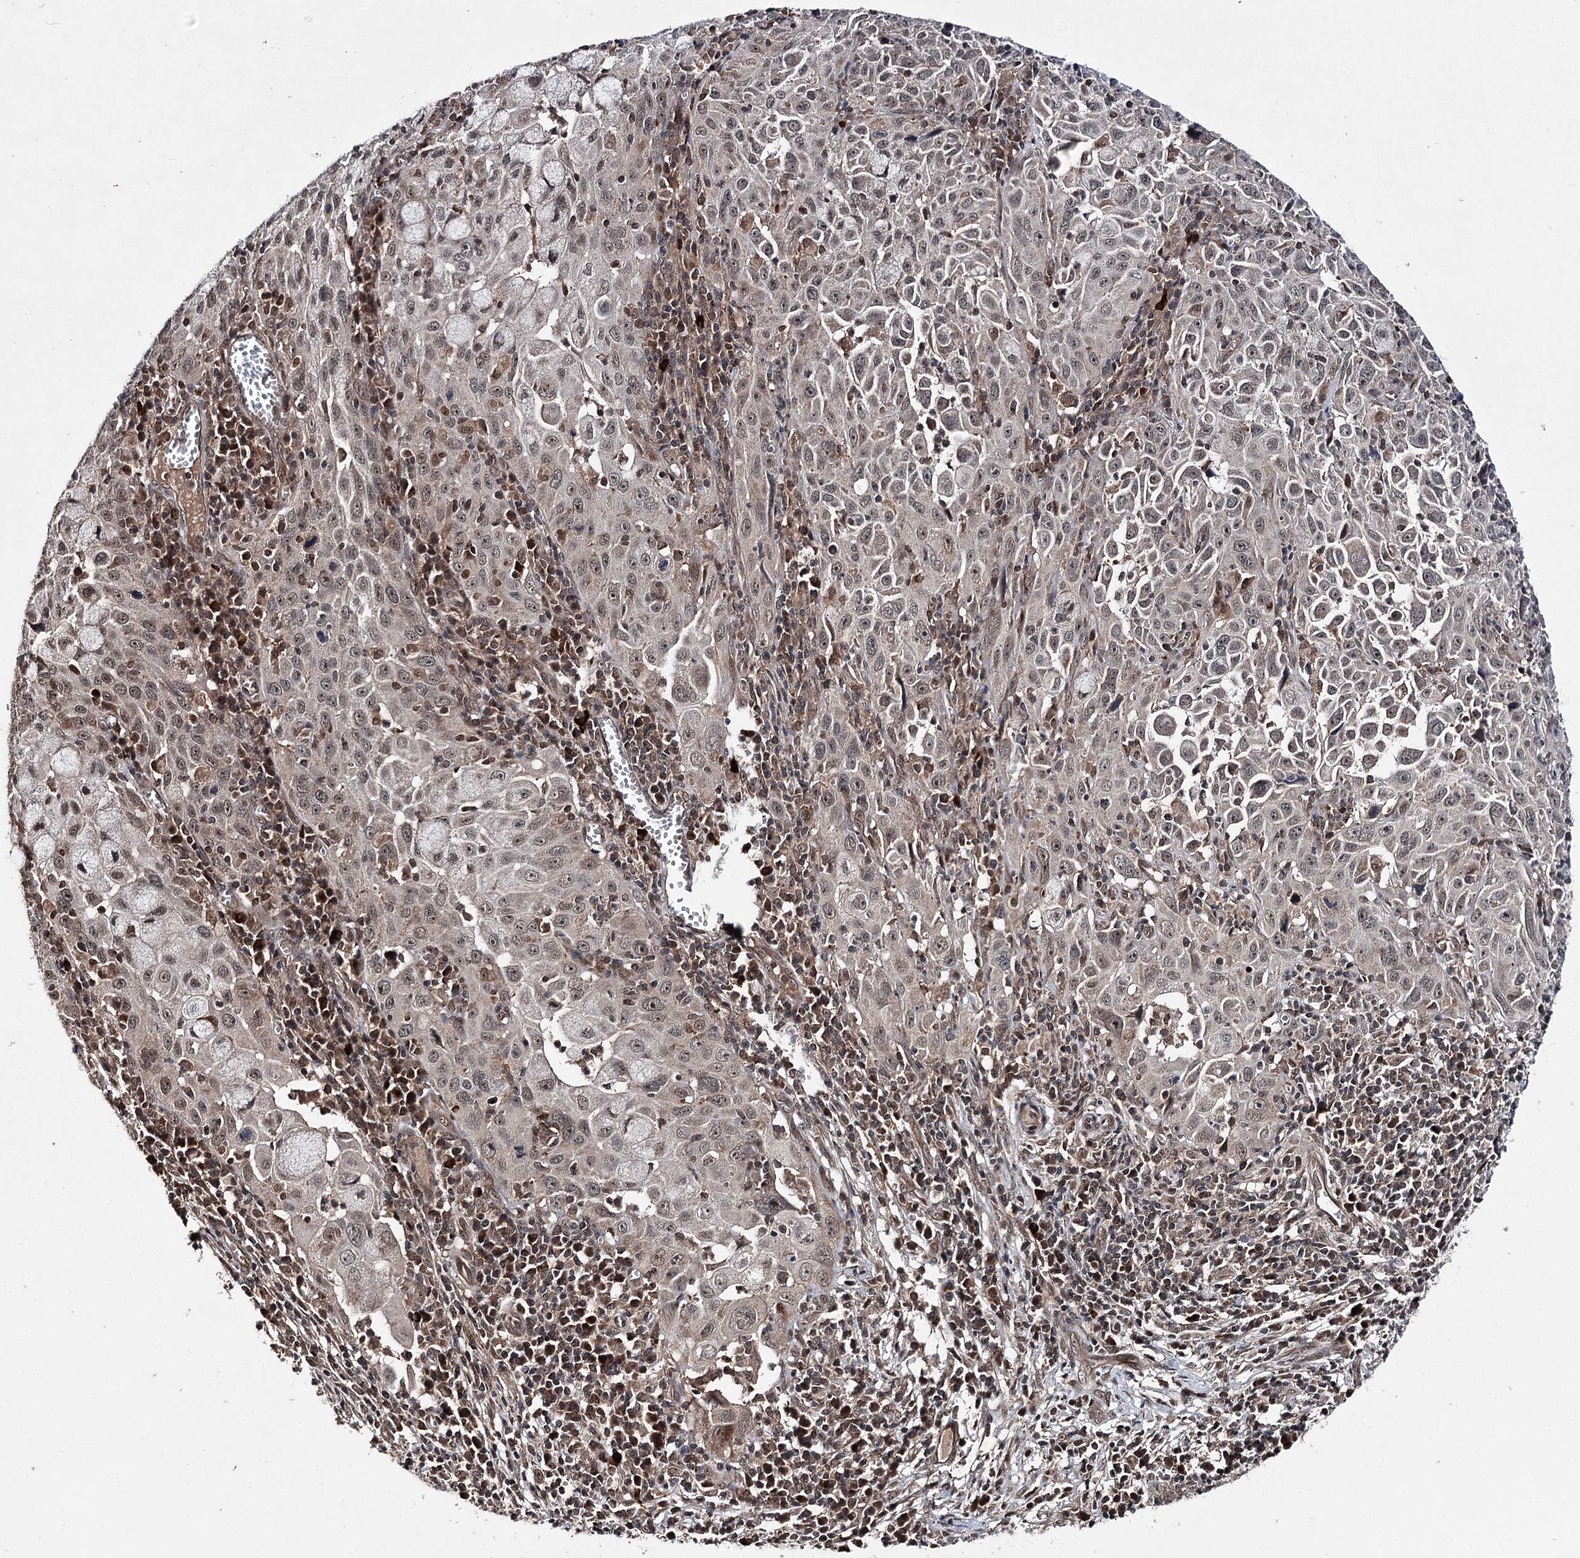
{"staining": {"intensity": "weak", "quantity": ">75%", "location": "cytoplasmic/membranous,nuclear"}, "tissue": "cervical cancer", "cell_type": "Tumor cells", "image_type": "cancer", "snomed": [{"axis": "morphology", "description": "Squamous cell carcinoma, NOS"}, {"axis": "topography", "description": "Cervix"}], "caption": "A brown stain highlights weak cytoplasmic/membranous and nuclear staining of a protein in human cervical cancer tumor cells. (DAB = brown stain, brightfield microscopy at high magnification).", "gene": "FAM53B", "patient": {"sex": "female", "age": 42}}